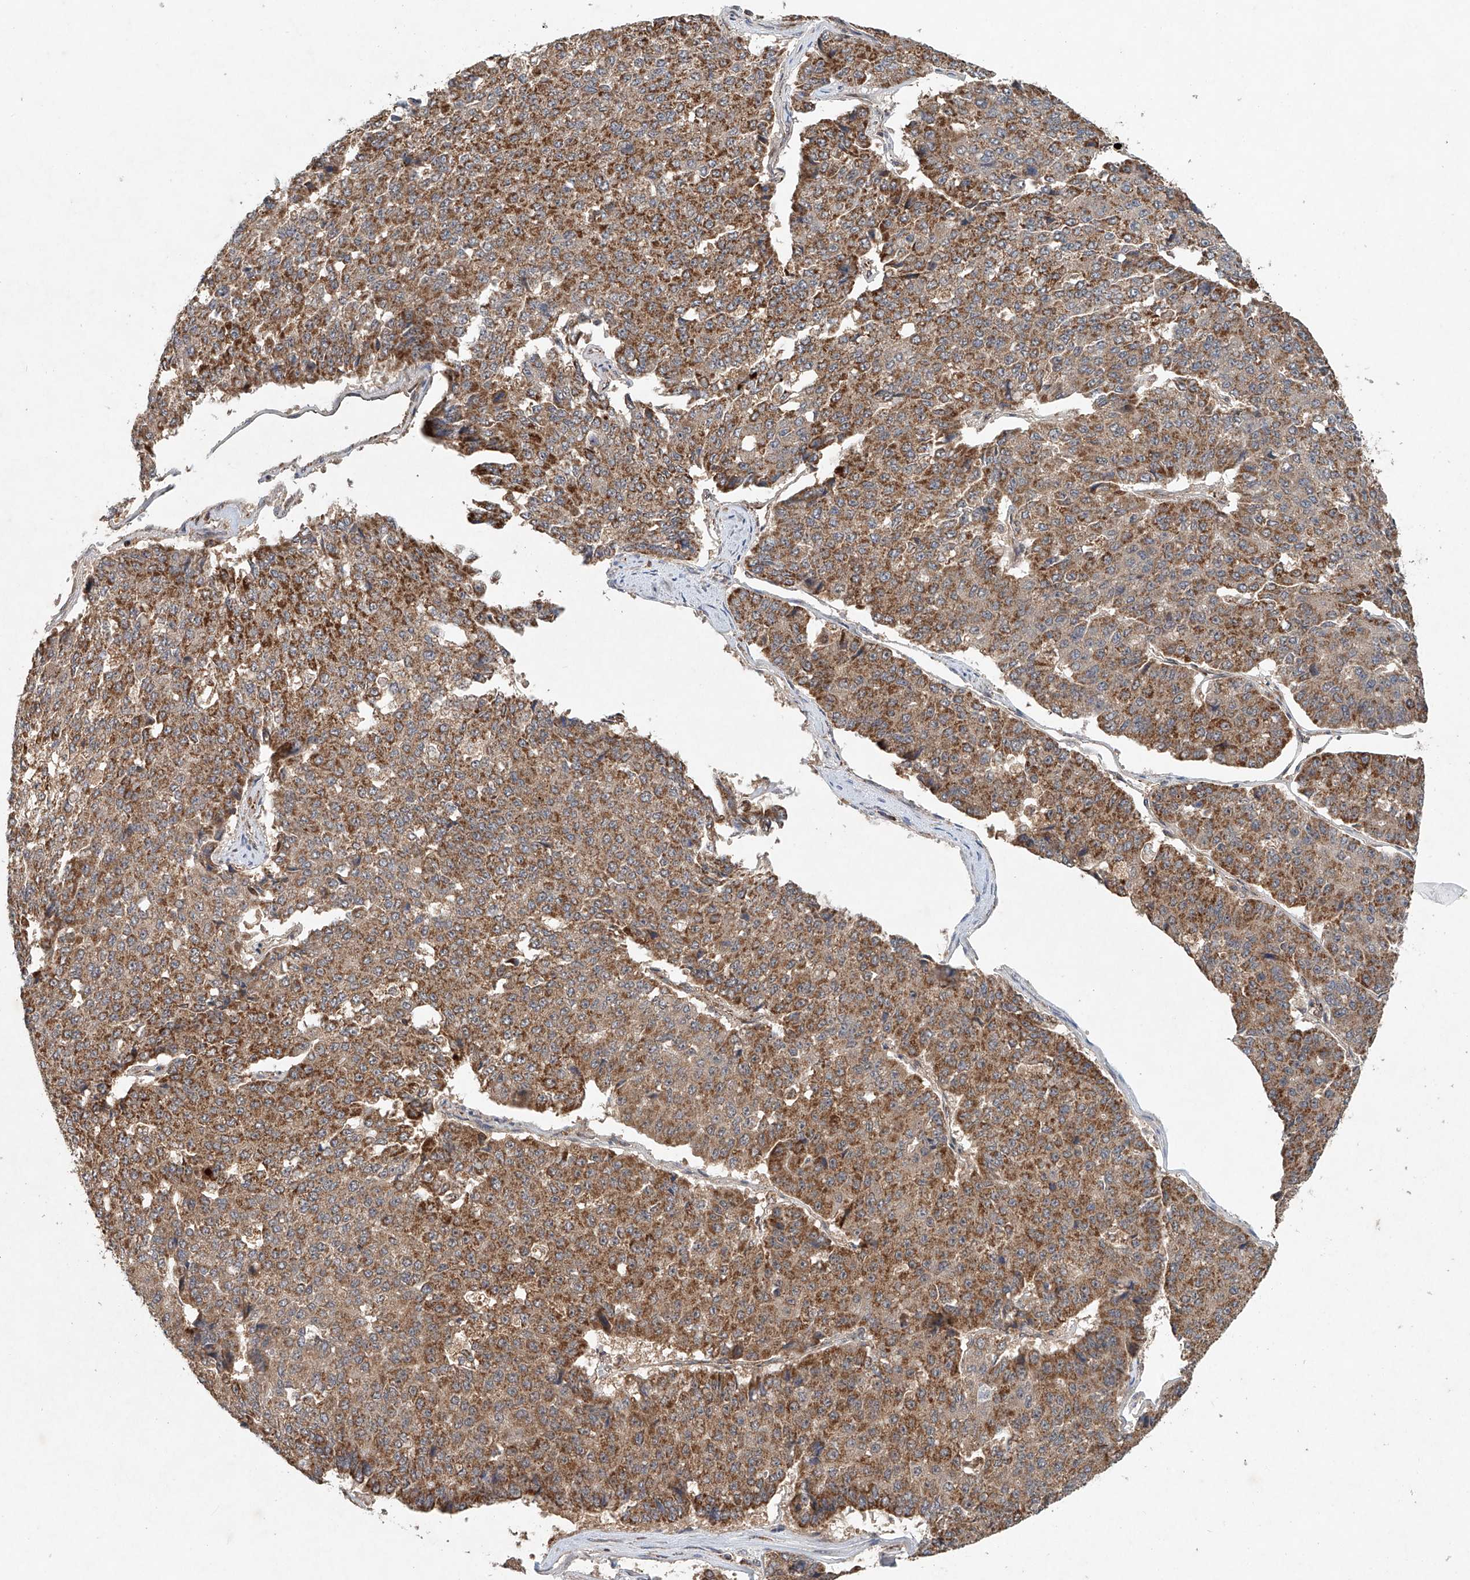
{"staining": {"intensity": "strong", "quantity": ">75%", "location": "cytoplasmic/membranous"}, "tissue": "pancreatic cancer", "cell_type": "Tumor cells", "image_type": "cancer", "snomed": [{"axis": "morphology", "description": "Adenocarcinoma, NOS"}, {"axis": "topography", "description": "Pancreas"}], "caption": "Pancreatic adenocarcinoma was stained to show a protein in brown. There is high levels of strong cytoplasmic/membranous expression in approximately >75% of tumor cells. (Stains: DAB (3,3'-diaminobenzidine) in brown, nuclei in blue, Microscopy: brightfield microscopy at high magnification).", "gene": "DCAF11", "patient": {"sex": "male", "age": 50}}